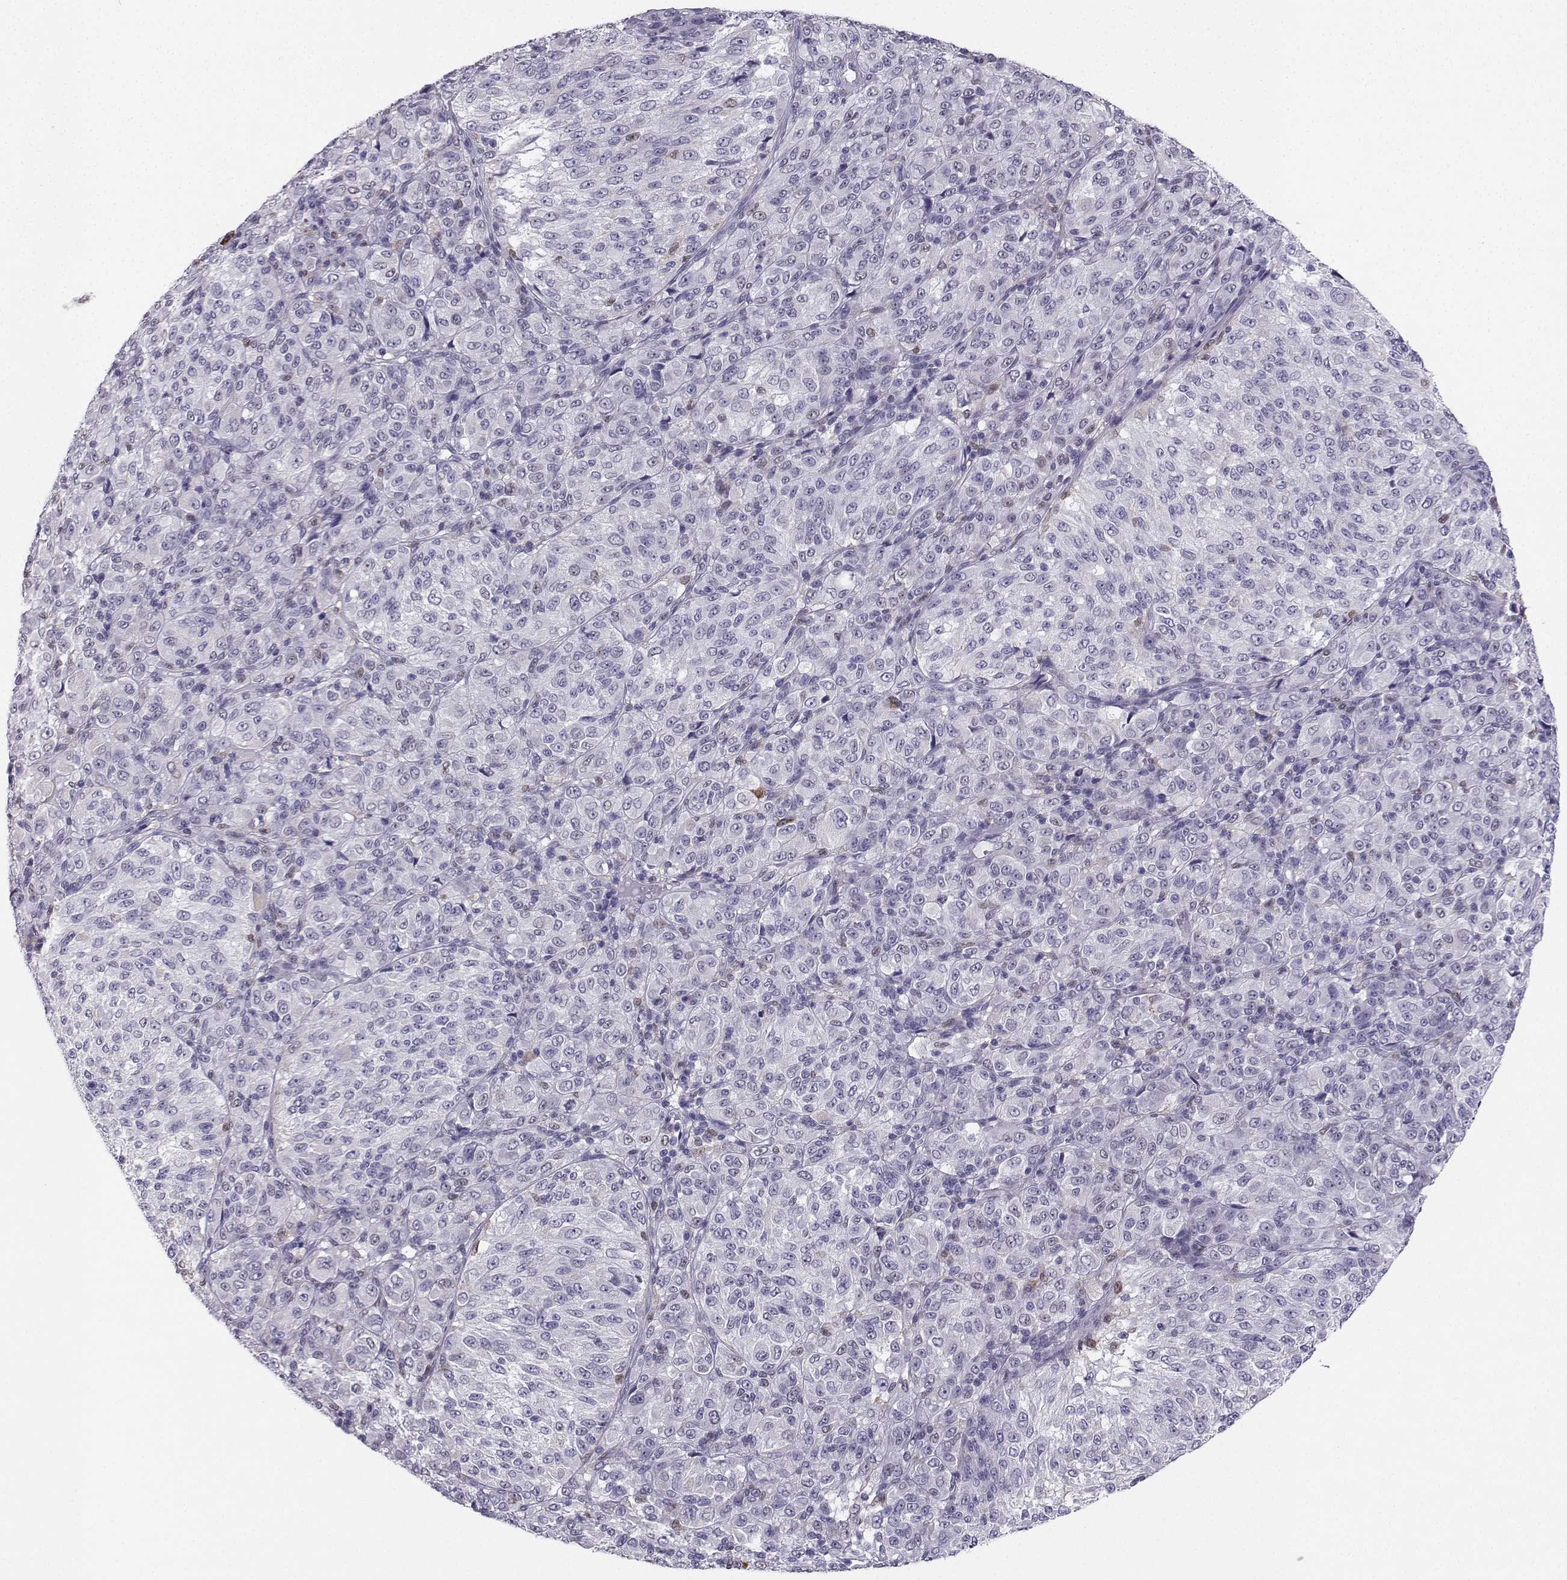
{"staining": {"intensity": "negative", "quantity": "none", "location": "none"}, "tissue": "melanoma", "cell_type": "Tumor cells", "image_type": "cancer", "snomed": [{"axis": "morphology", "description": "Malignant melanoma, Metastatic site"}, {"axis": "topography", "description": "Brain"}], "caption": "Immunohistochemistry image of human malignant melanoma (metastatic site) stained for a protein (brown), which reveals no expression in tumor cells. (DAB (3,3'-diaminobenzidine) immunohistochemistry visualized using brightfield microscopy, high magnification).", "gene": "DCLK3", "patient": {"sex": "female", "age": 56}}